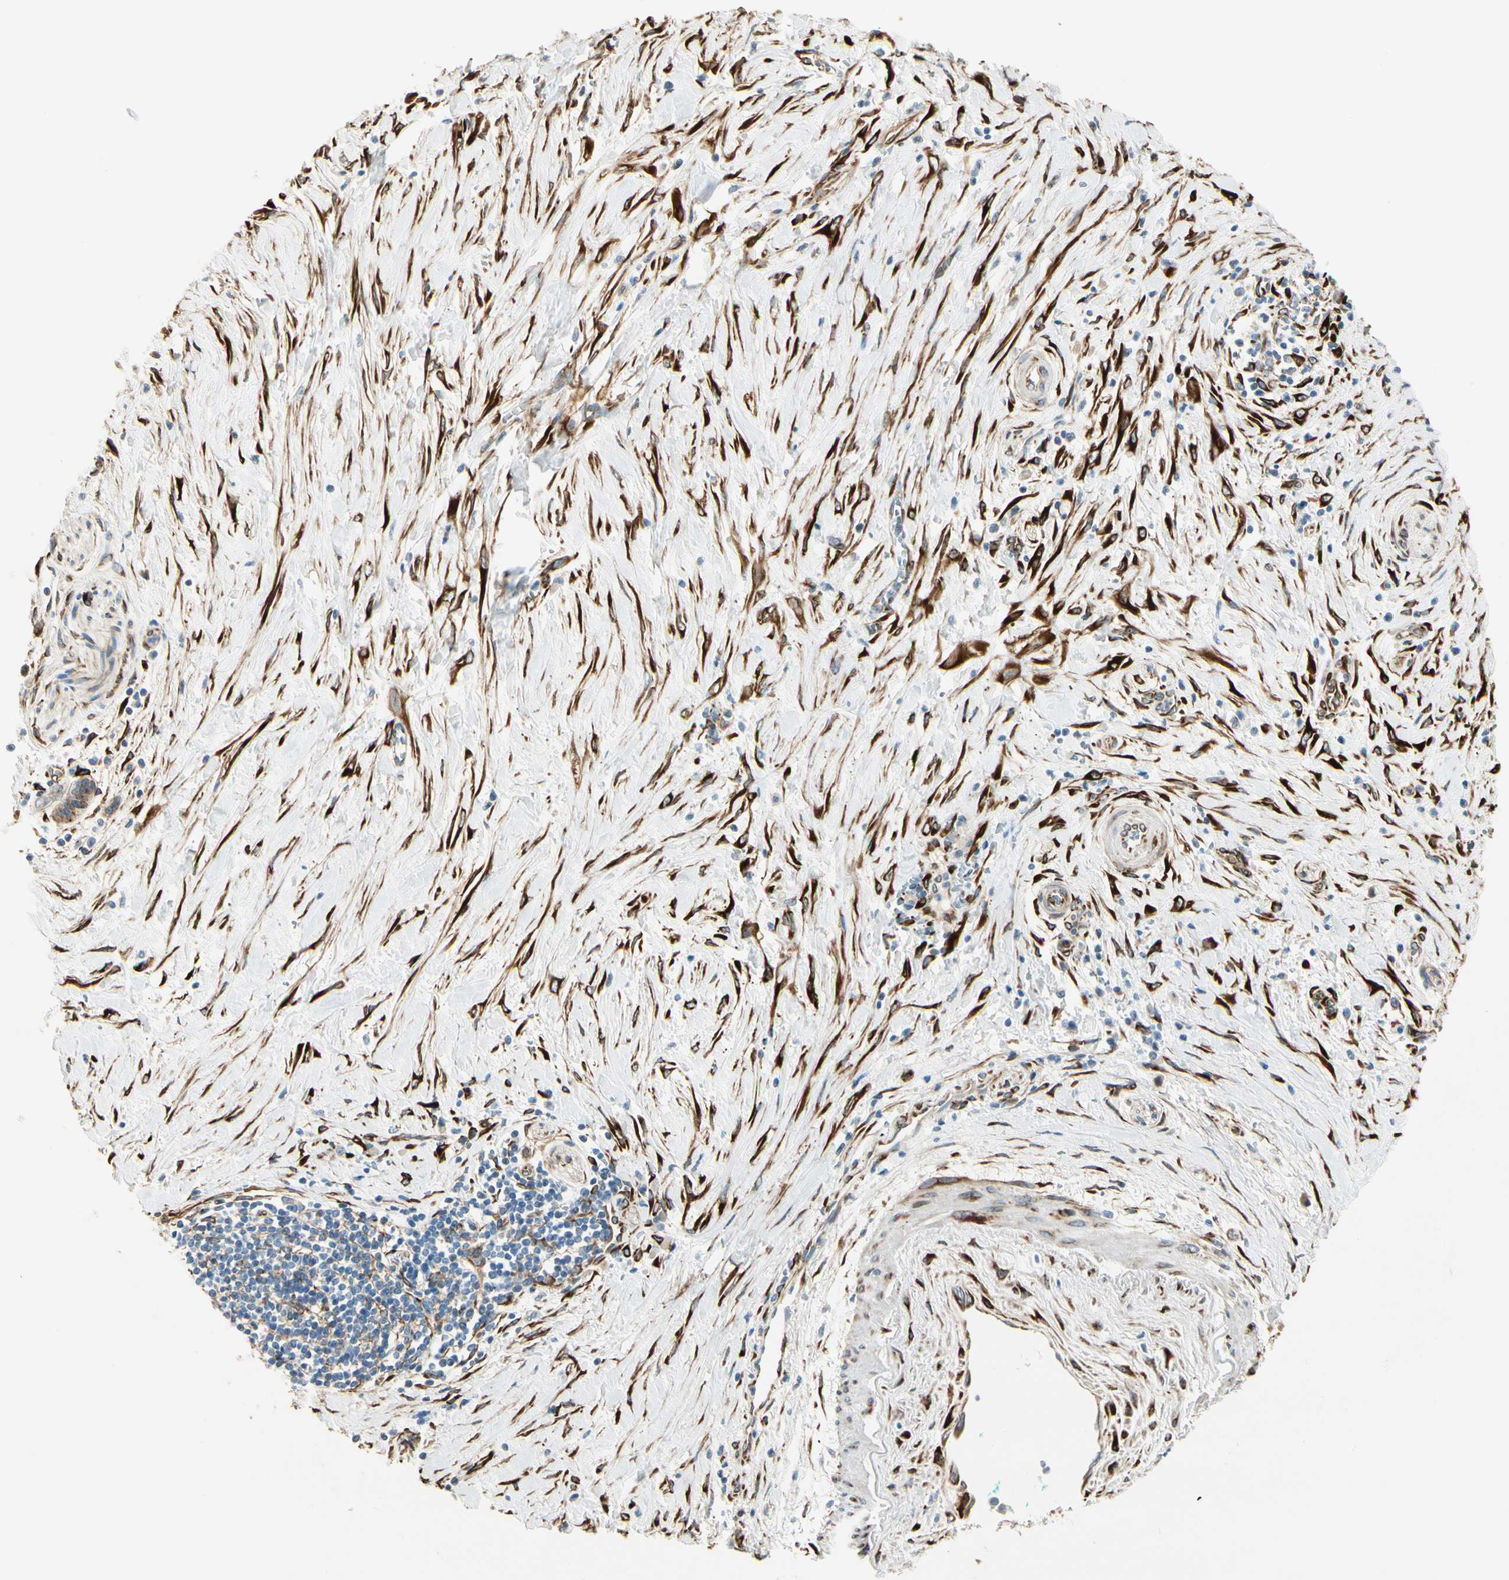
{"staining": {"intensity": "negative", "quantity": "none", "location": "none"}, "tissue": "pancreatic cancer", "cell_type": "Tumor cells", "image_type": "cancer", "snomed": [{"axis": "morphology", "description": "Adenocarcinoma, NOS"}, {"axis": "topography", "description": "Pancreas"}], "caption": "This is a photomicrograph of IHC staining of pancreatic adenocarcinoma, which shows no positivity in tumor cells.", "gene": "FKBP7", "patient": {"sex": "male", "age": 59}}